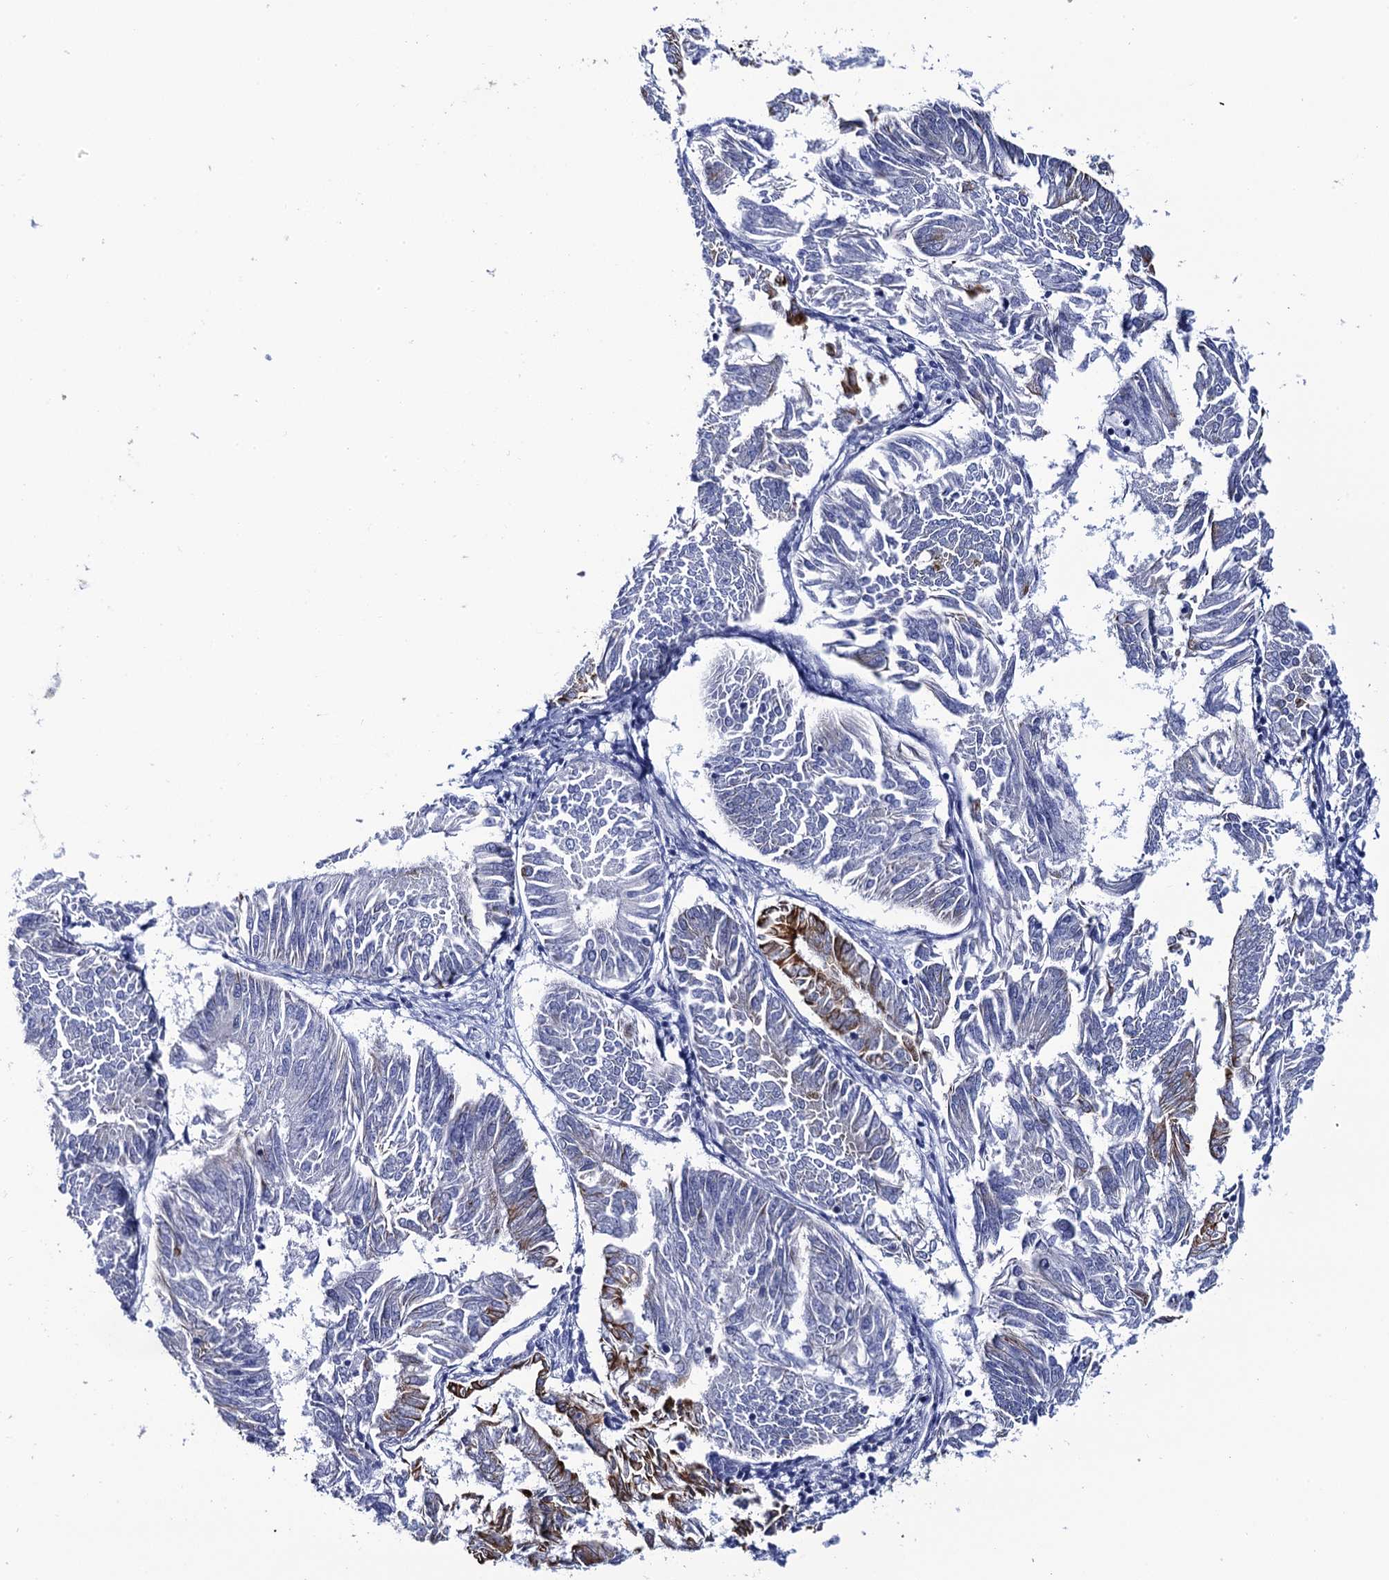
{"staining": {"intensity": "moderate", "quantity": "<25%", "location": "cytoplasmic/membranous"}, "tissue": "endometrial cancer", "cell_type": "Tumor cells", "image_type": "cancer", "snomed": [{"axis": "morphology", "description": "Adenocarcinoma, NOS"}, {"axis": "topography", "description": "Endometrium"}], "caption": "Immunohistochemical staining of human adenocarcinoma (endometrial) exhibits low levels of moderate cytoplasmic/membranous protein staining in approximately <25% of tumor cells.", "gene": "RAB3IP", "patient": {"sex": "female", "age": 58}}